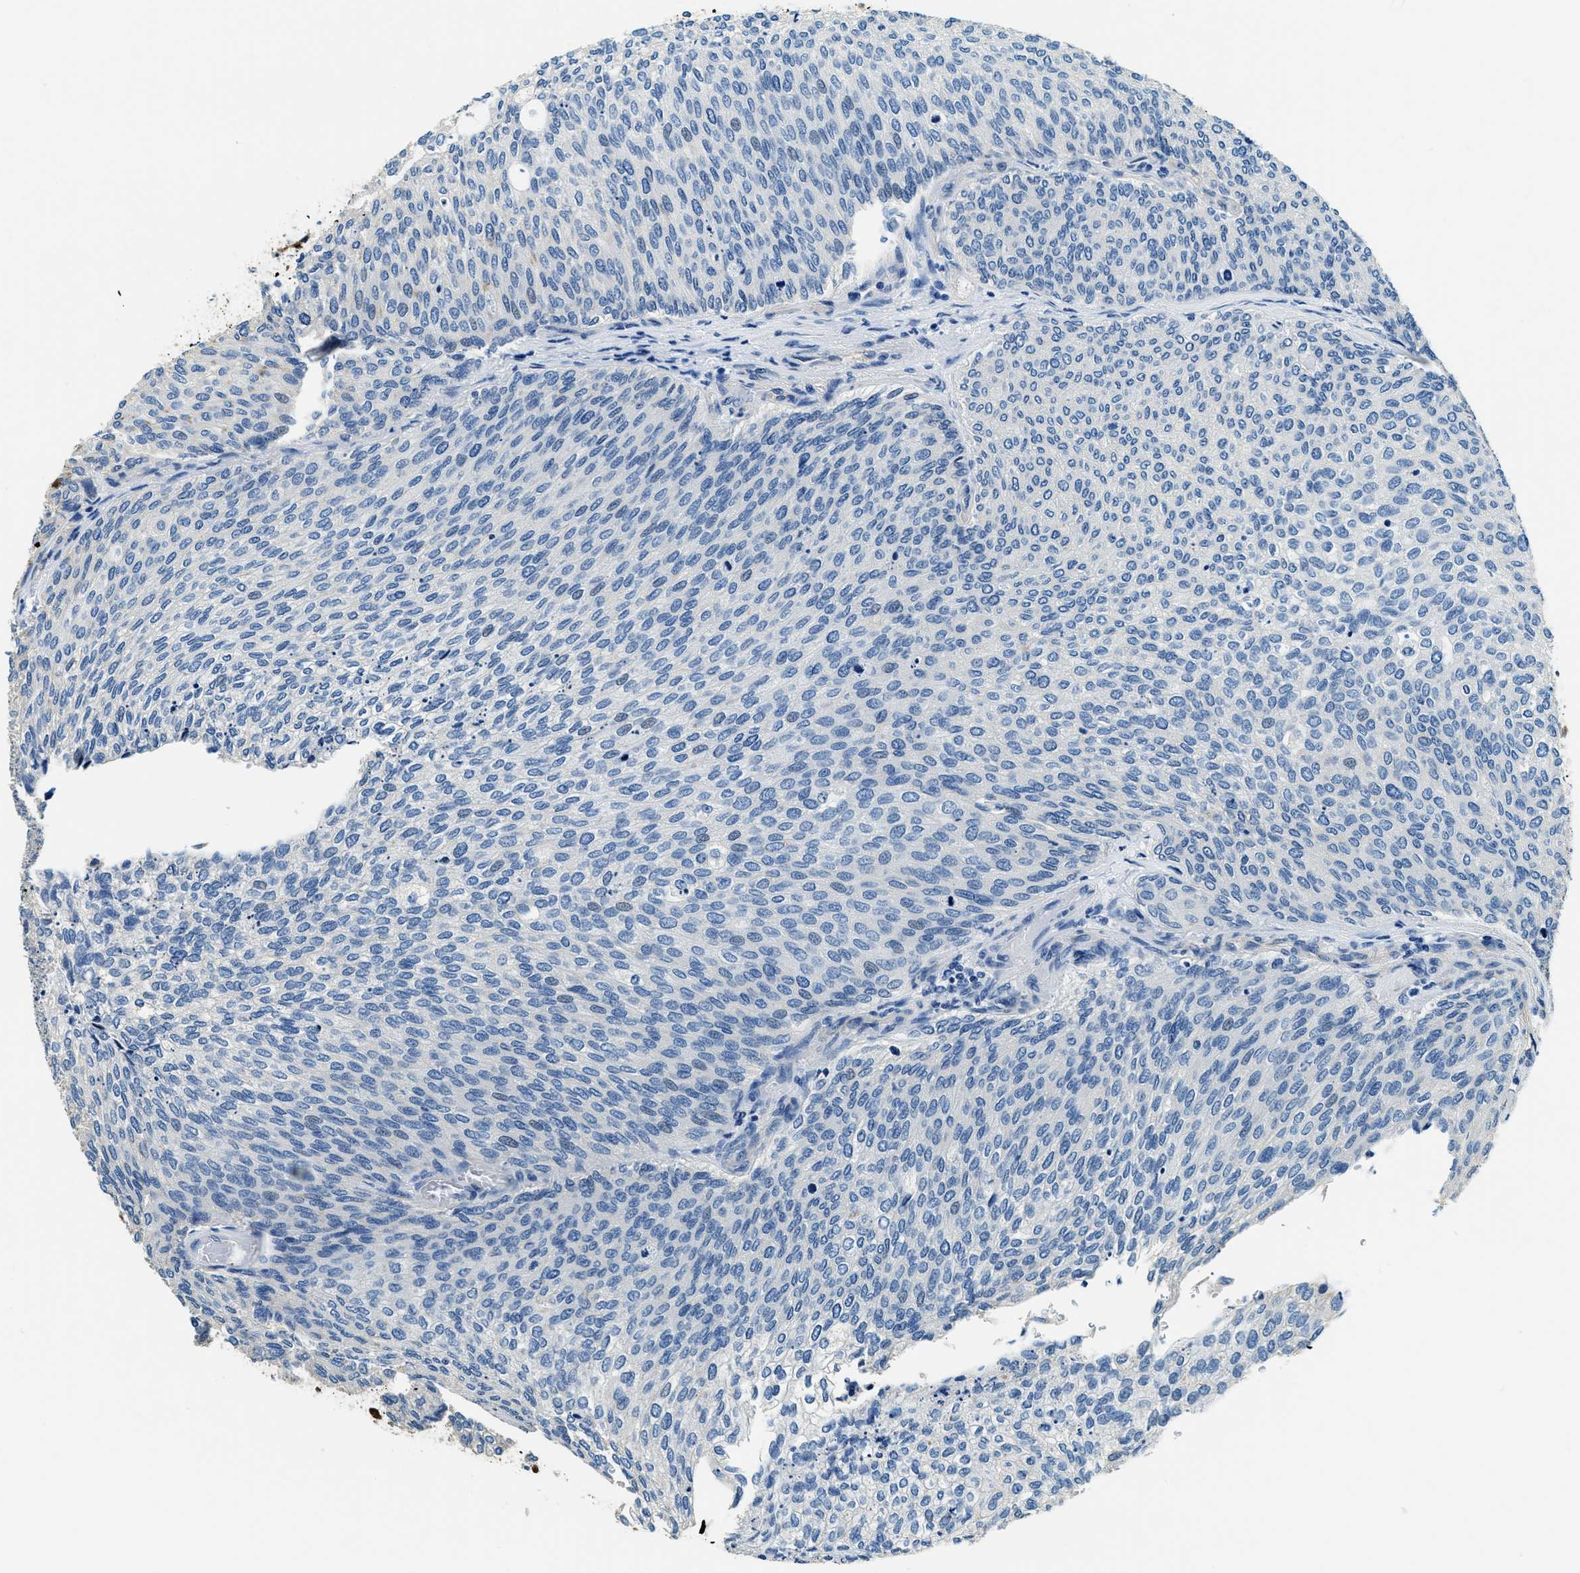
{"staining": {"intensity": "negative", "quantity": "none", "location": "none"}, "tissue": "urothelial cancer", "cell_type": "Tumor cells", "image_type": "cancer", "snomed": [{"axis": "morphology", "description": "Urothelial carcinoma, Low grade"}, {"axis": "topography", "description": "Urinary bladder"}], "caption": "A high-resolution histopathology image shows immunohistochemistry (IHC) staining of low-grade urothelial carcinoma, which displays no significant staining in tumor cells. (DAB (3,3'-diaminobenzidine) IHC visualized using brightfield microscopy, high magnification).", "gene": "TMEM186", "patient": {"sex": "female", "age": 79}}